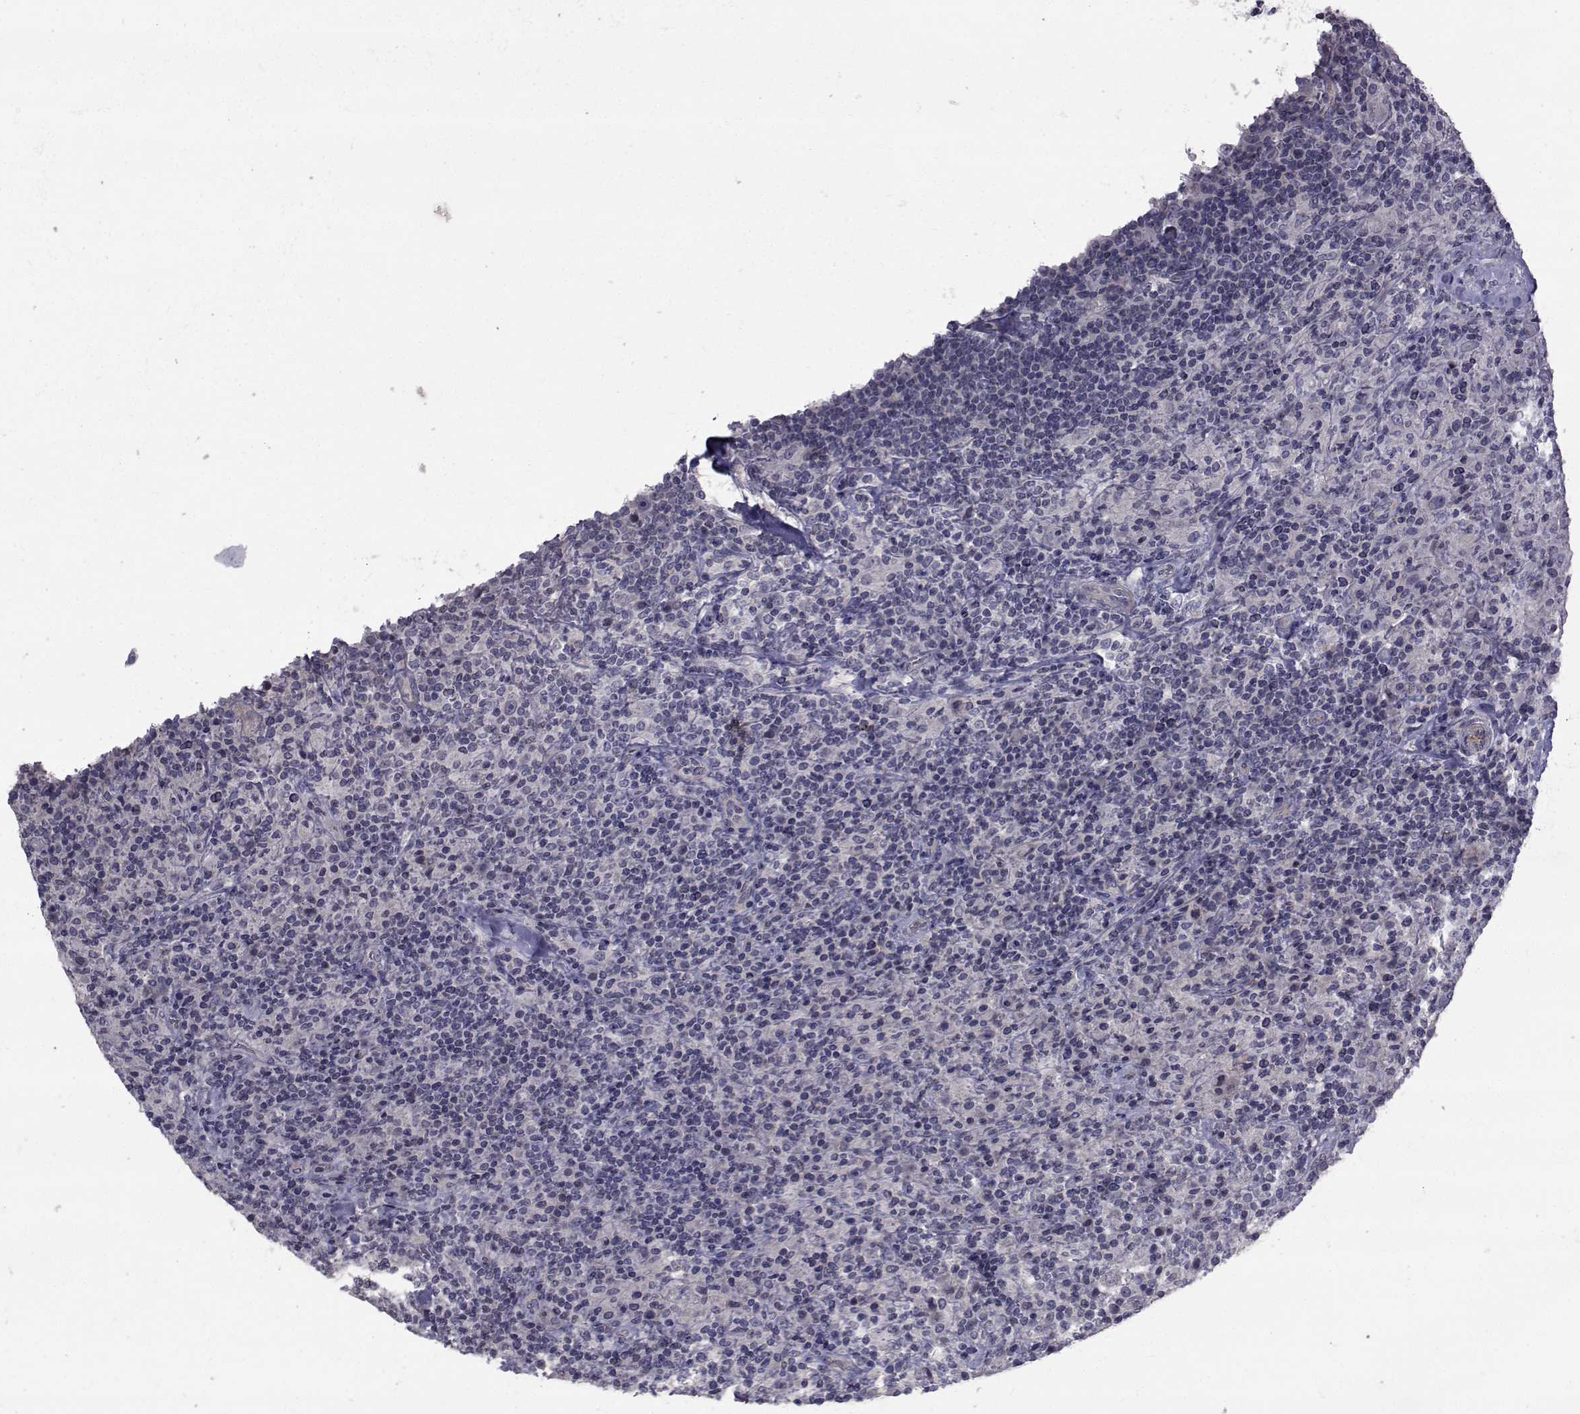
{"staining": {"intensity": "negative", "quantity": "none", "location": "none"}, "tissue": "lymphoma", "cell_type": "Tumor cells", "image_type": "cancer", "snomed": [{"axis": "morphology", "description": "Hodgkin's disease, NOS"}, {"axis": "topography", "description": "Lymph node"}], "caption": "The micrograph reveals no significant expression in tumor cells of lymphoma.", "gene": "CFAP74", "patient": {"sex": "male", "age": 70}}